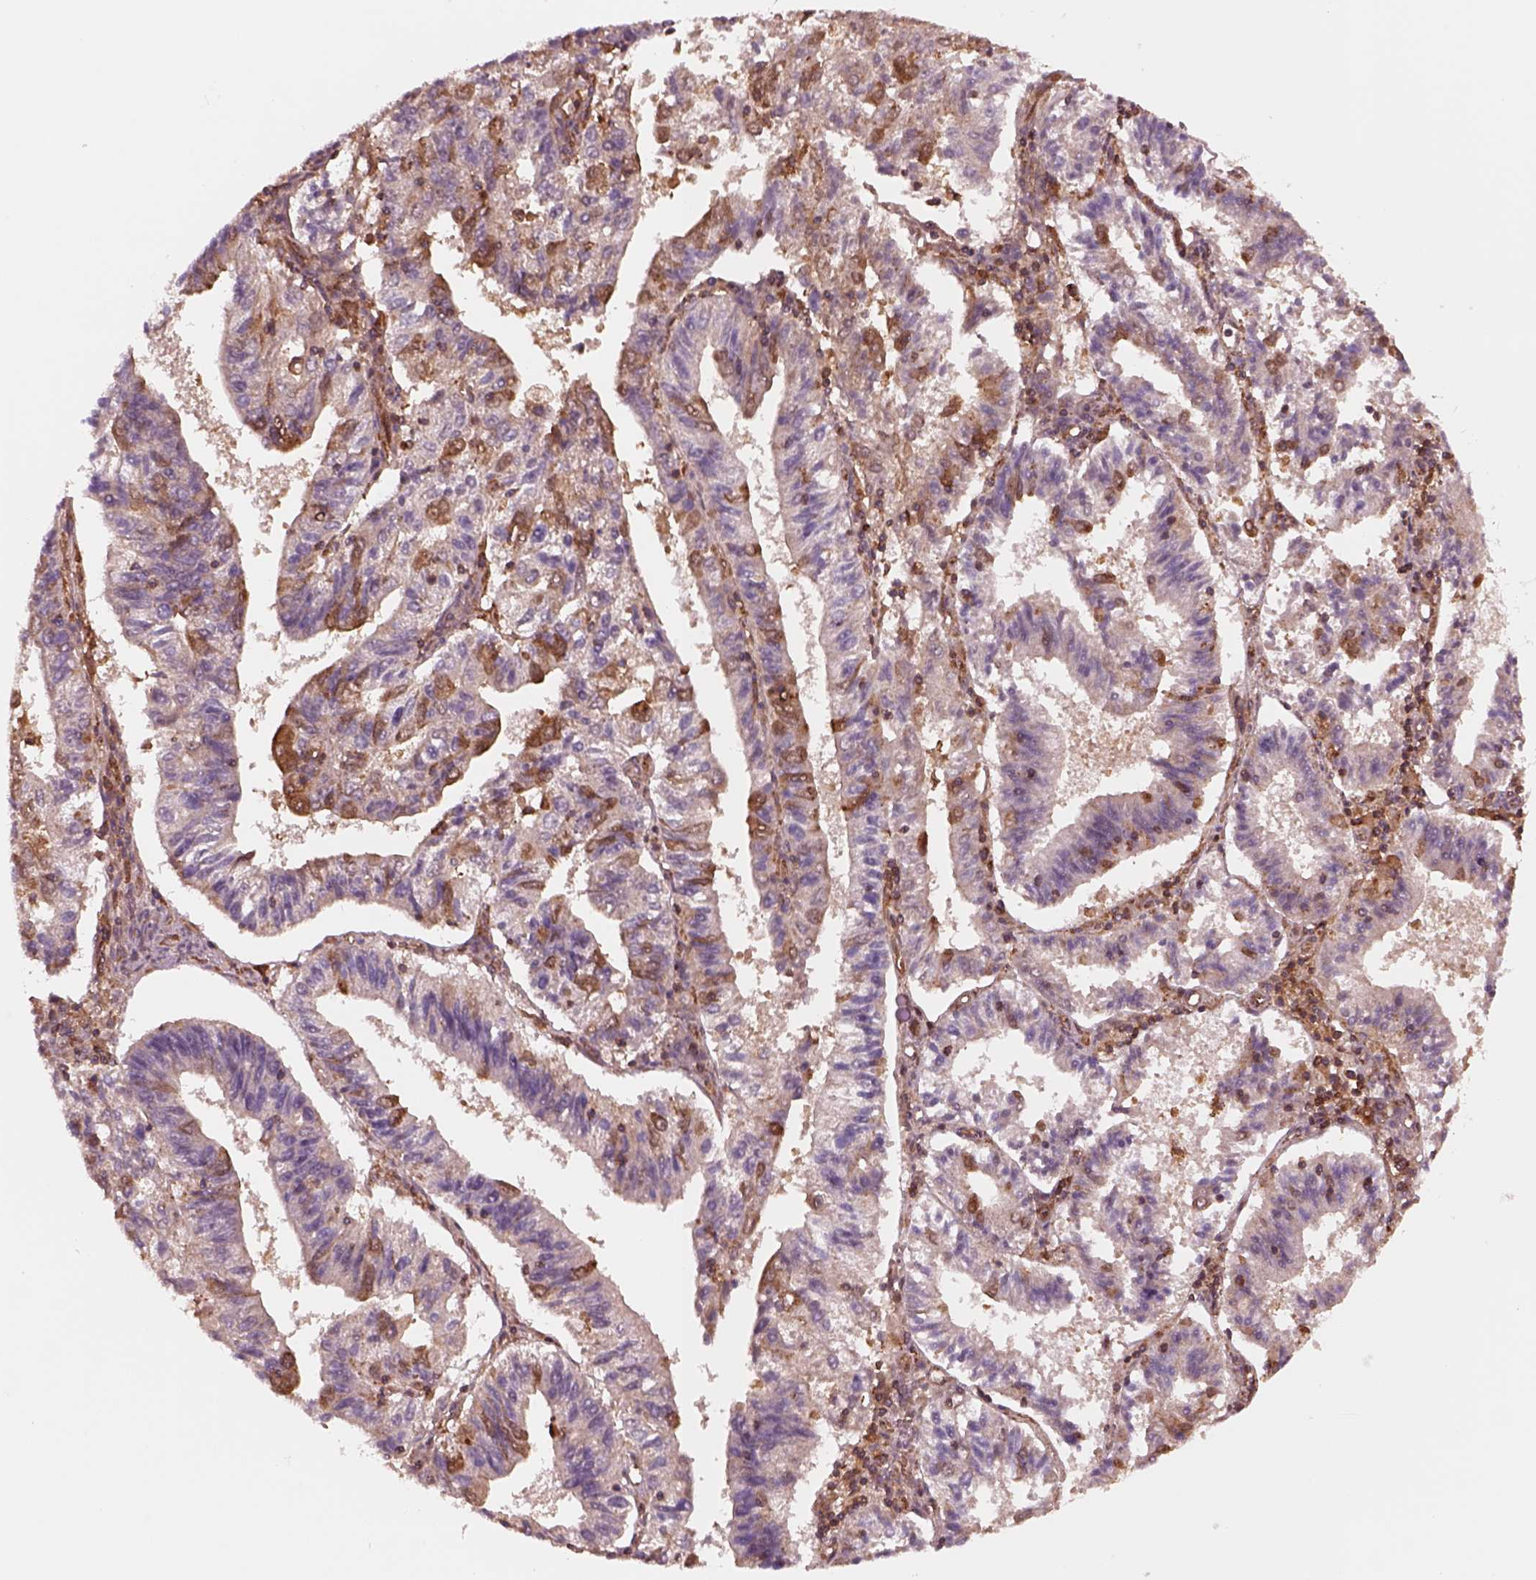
{"staining": {"intensity": "strong", "quantity": "25%-75%", "location": "cytoplasmic/membranous"}, "tissue": "endometrial cancer", "cell_type": "Tumor cells", "image_type": "cancer", "snomed": [{"axis": "morphology", "description": "Adenocarcinoma, NOS"}, {"axis": "topography", "description": "Endometrium"}], "caption": "The histopathology image shows staining of endometrial cancer, revealing strong cytoplasmic/membranous protein expression (brown color) within tumor cells. (Stains: DAB (3,3'-diaminobenzidine) in brown, nuclei in blue, Microscopy: brightfield microscopy at high magnification).", "gene": "WASHC2A", "patient": {"sex": "female", "age": 82}}